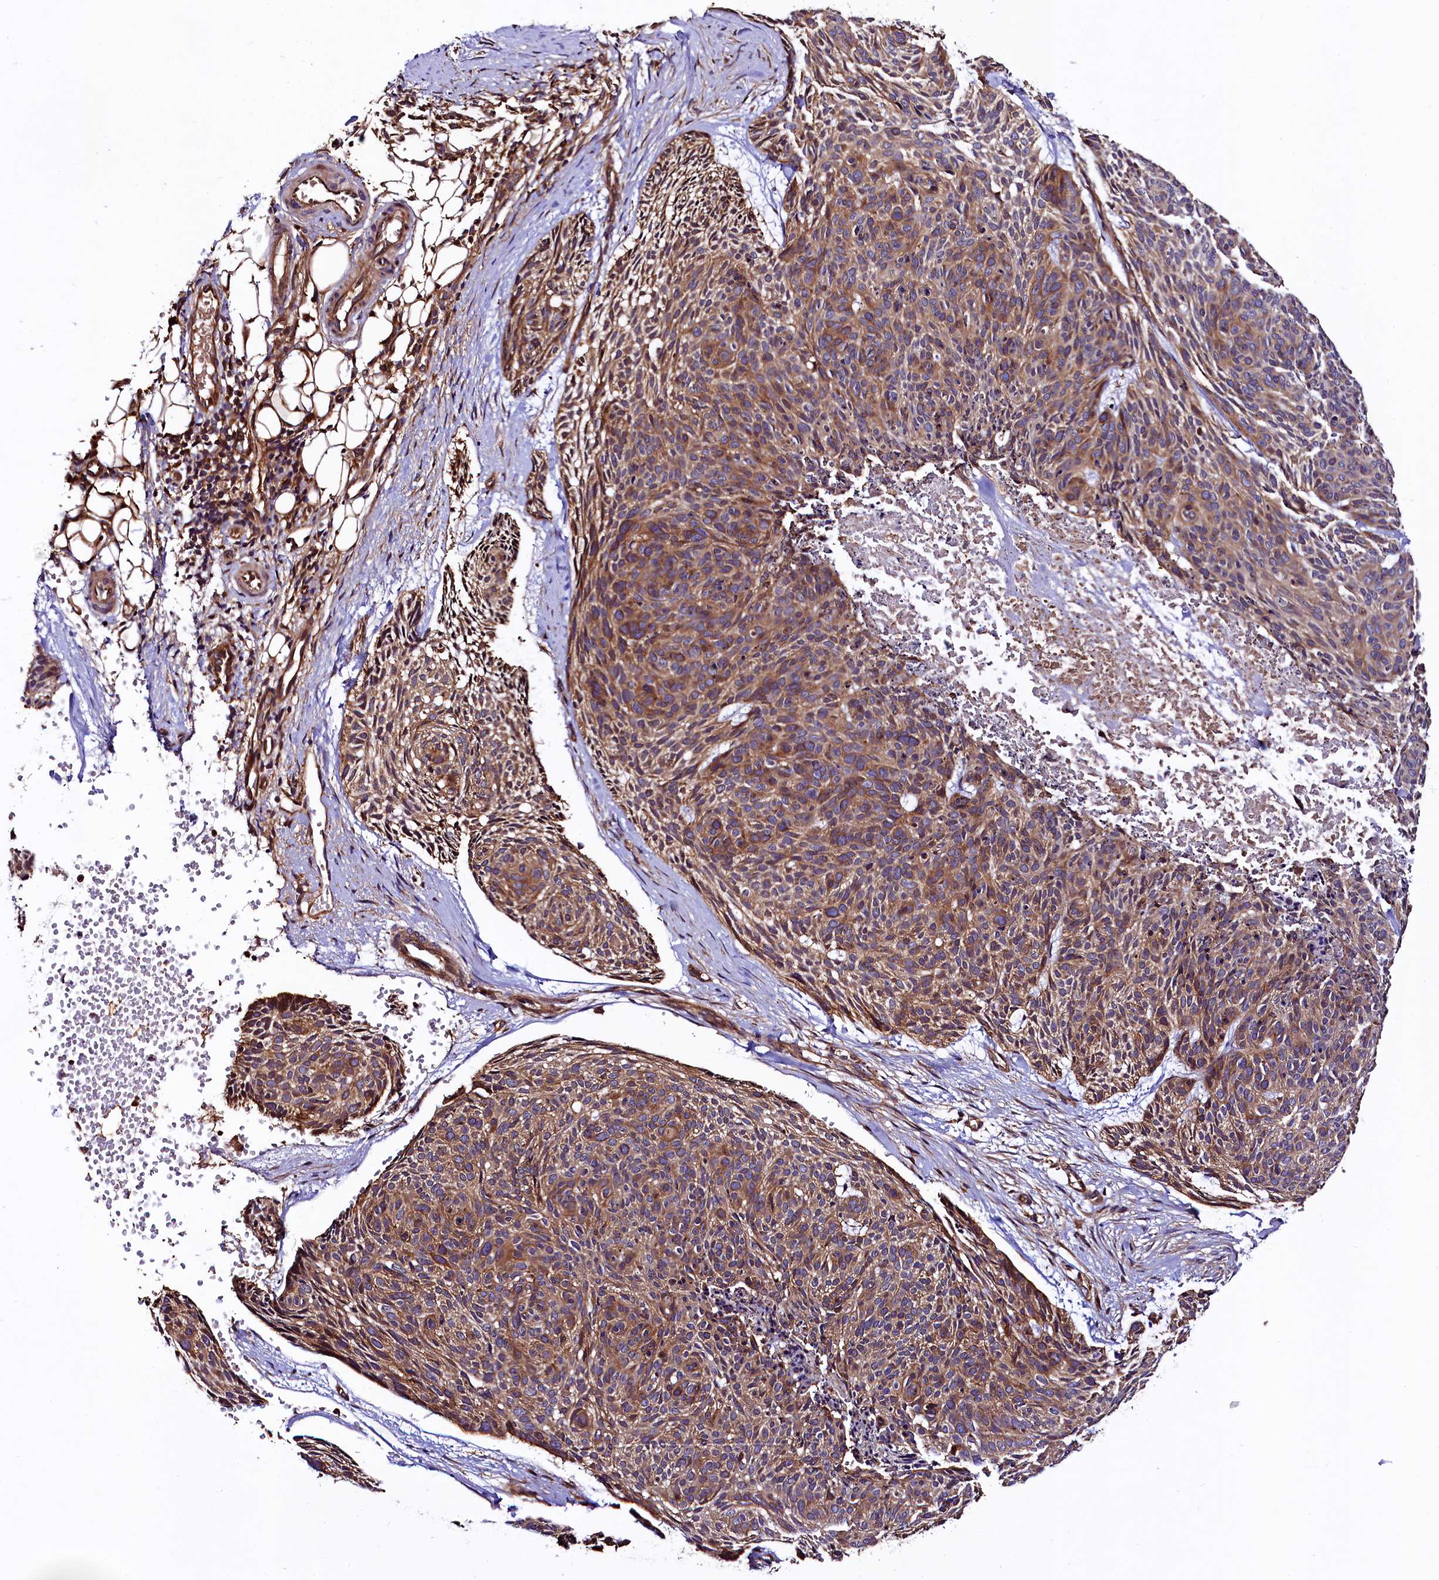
{"staining": {"intensity": "moderate", "quantity": ">75%", "location": "cytoplasmic/membranous"}, "tissue": "skin cancer", "cell_type": "Tumor cells", "image_type": "cancer", "snomed": [{"axis": "morphology", "description": "Normal tissue, NOS"}, {"axis": "morphology", "description": "Basal cell carcinoma"}, {"axis": "topography", "description": "Skin"}], "caption": "DAB immunohistochemical staining of human skin basal cell carcinoma demonstrates moderate cytoplasmic/membranous protein expression in approximately >75% of tumor cells.", "gene": "VPS35", "patient": {"sex": "male", "age": 66}}